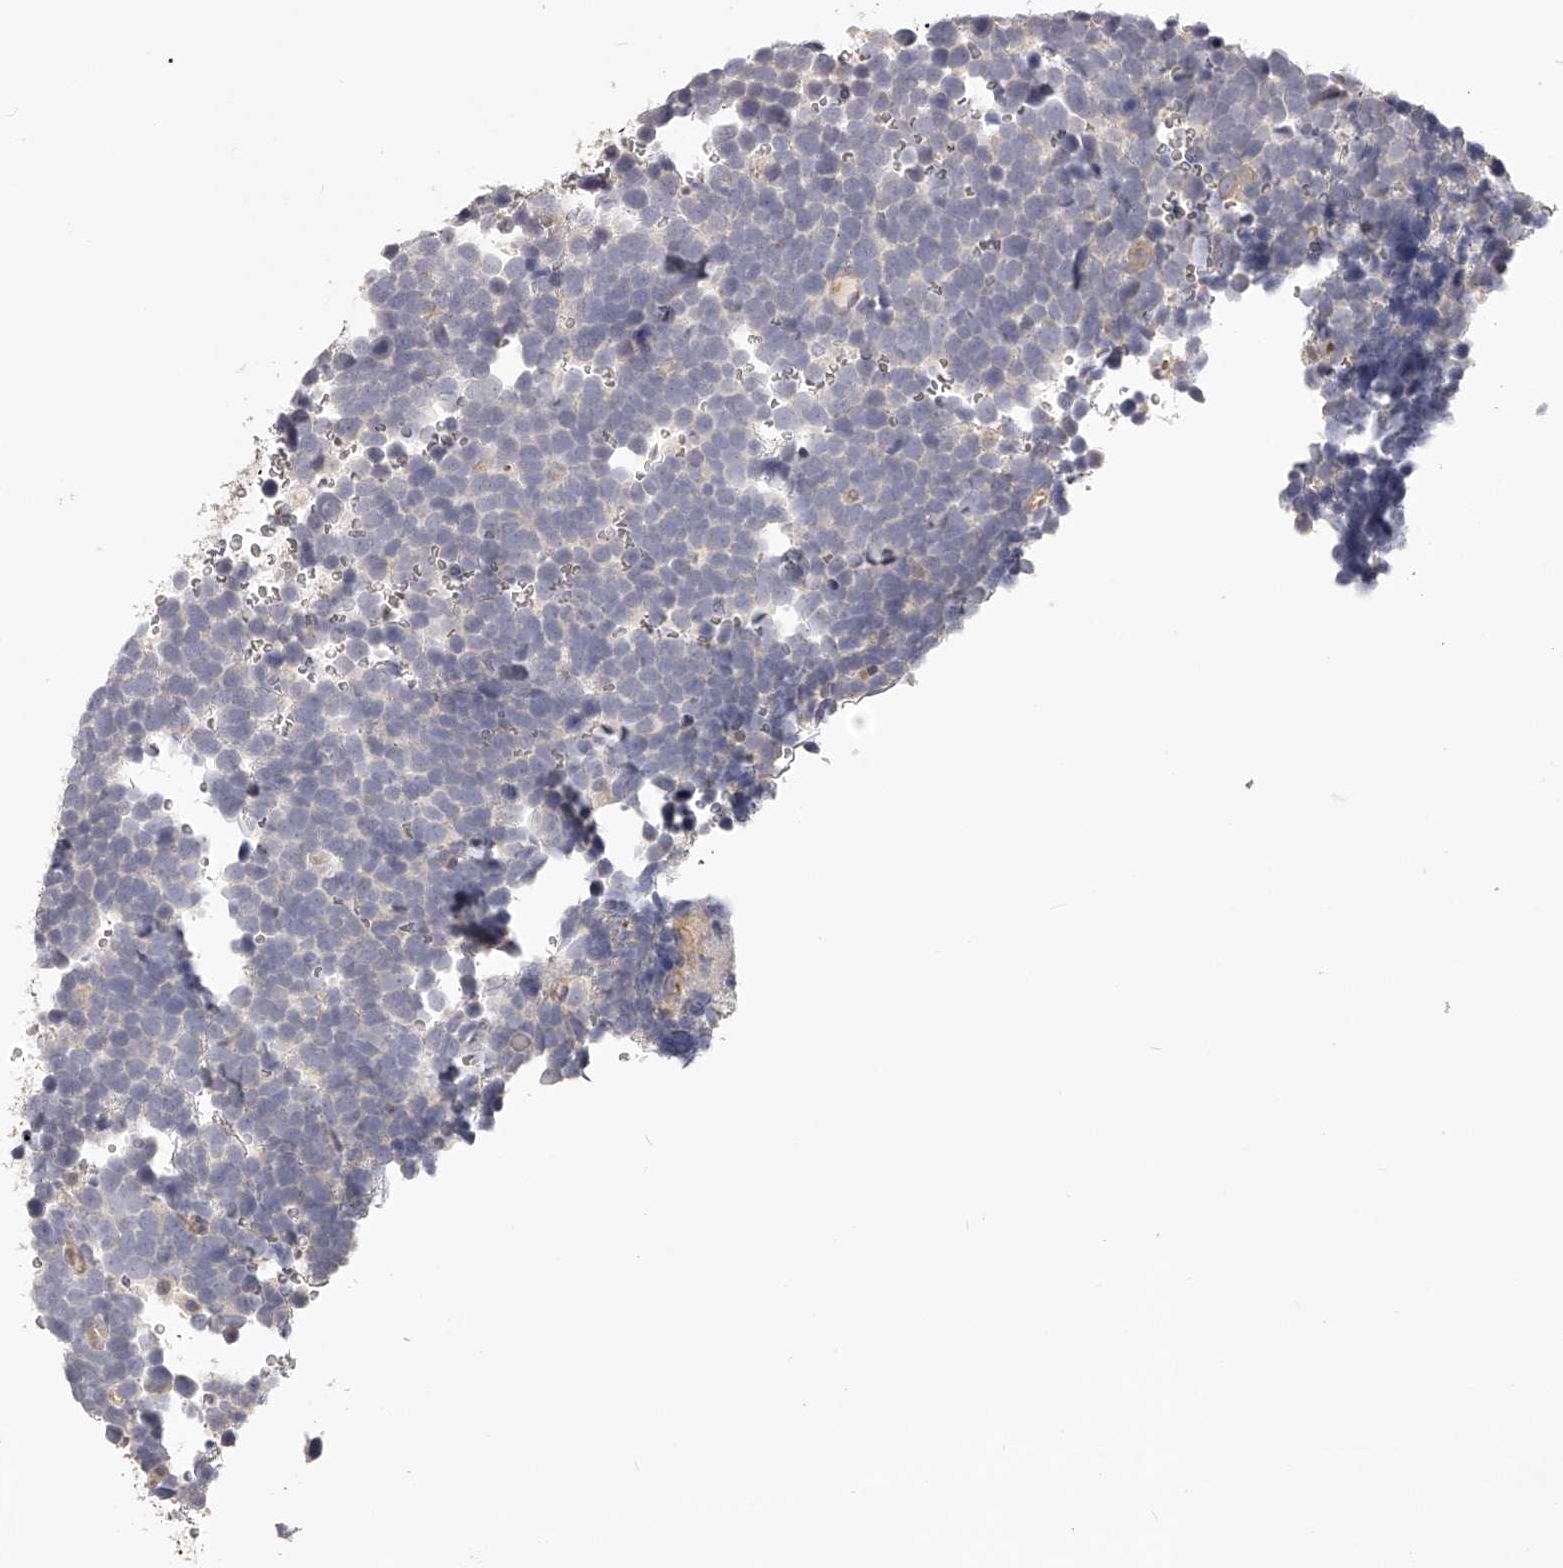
{"staining": {"intensity": "negative", "quantity": "none", "location": "none"}, "tissue": "urothelial cancer", "cell_type": "Tumor cells", "image_type": "cancer", "snomed": [{"axis": "morphology", "description": "Urothelial carcinoma, High grade"}, {"axis": "topography", "description": "Urinary bladder"}], "caption": "Immunohistochemistry photomicrograph of neoplastic tissue: urothelial carcinoma (high-grade) stained with DAB (3,3'-diaminobenzidine) reveals no significant protein positivity in tumor cells. (Brightfield microscopy of DAB IHC at high magnification).", "gene": "ZNF582", "patient": {"sex": "female", "age": 82}}